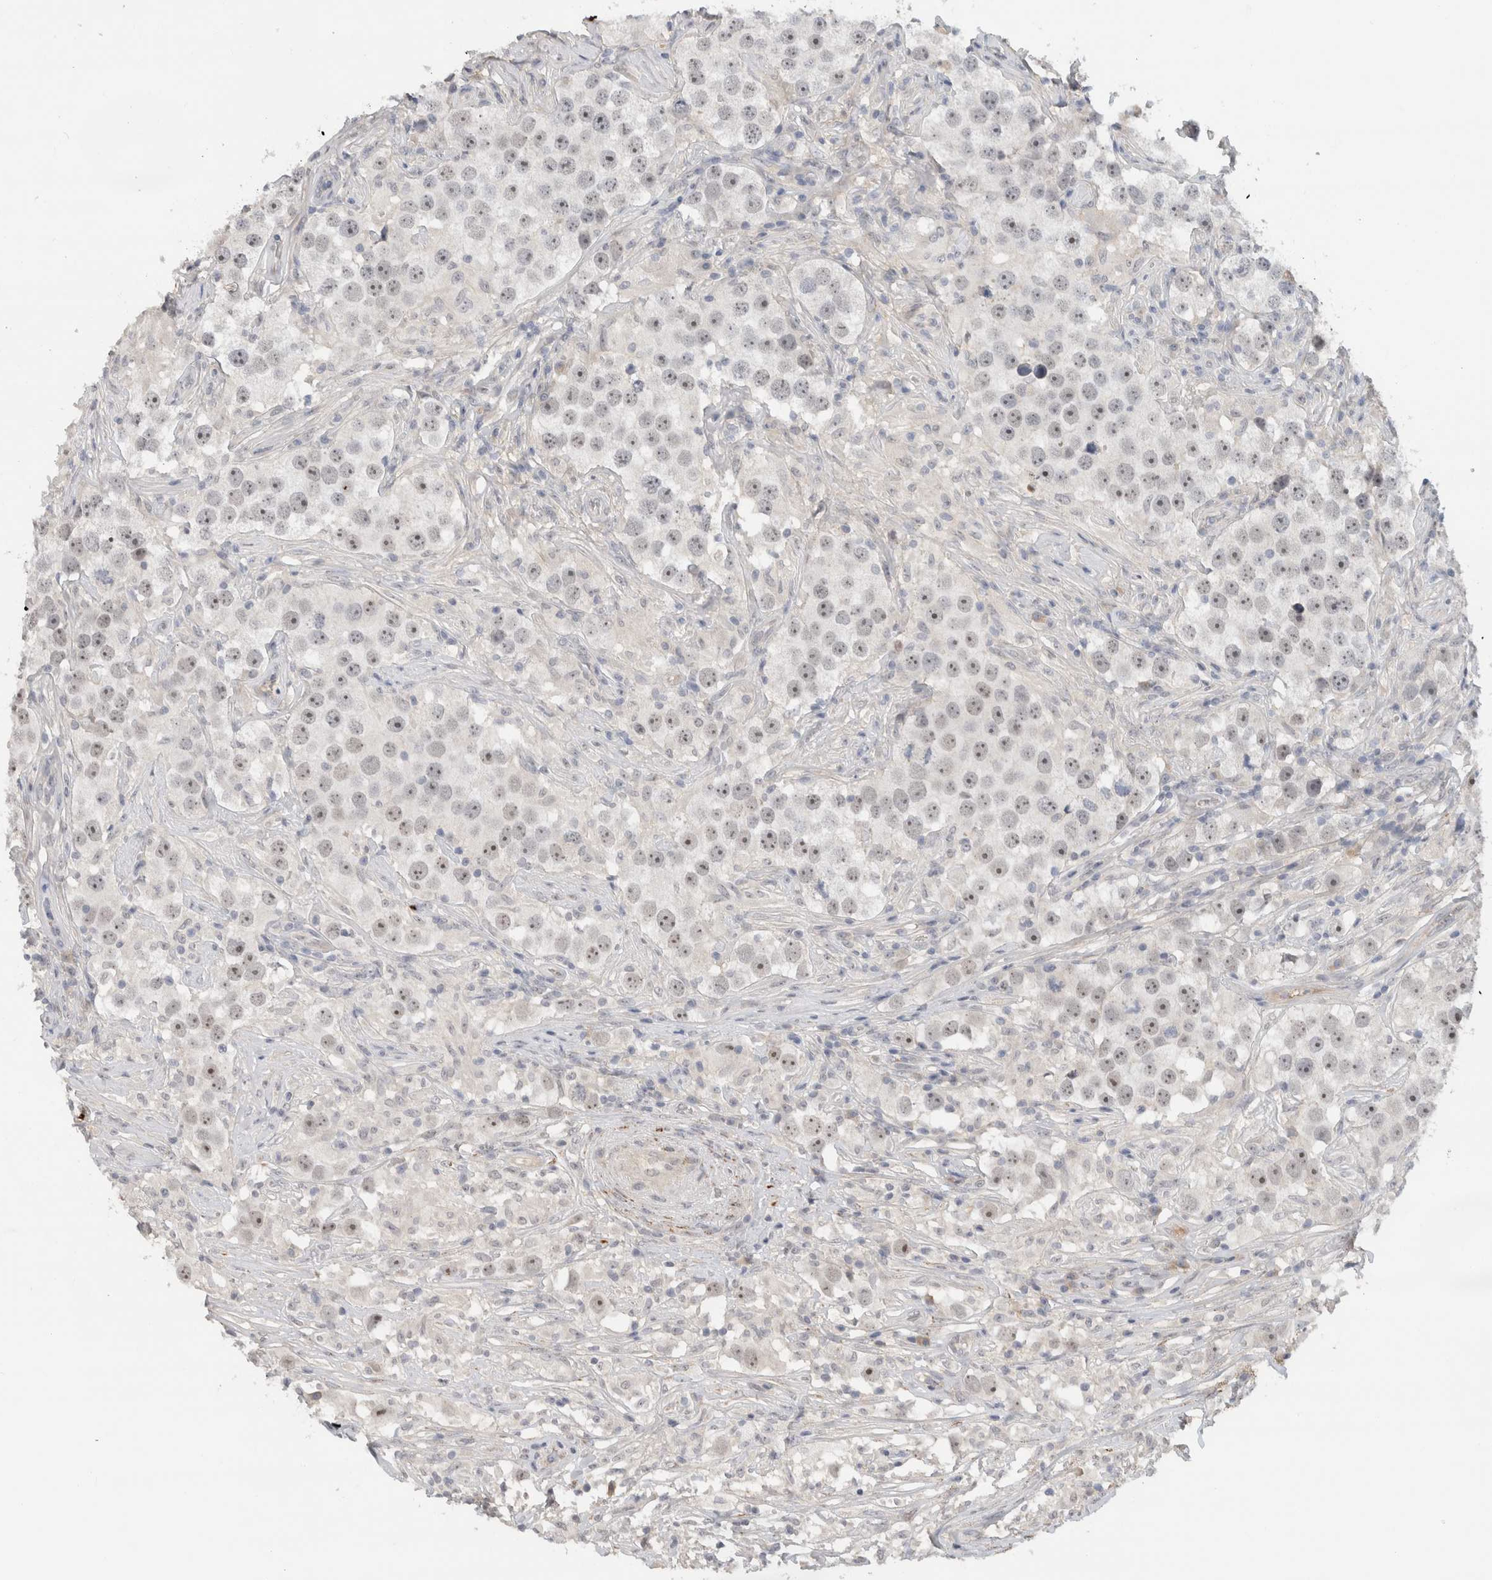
{"staining": {"intensity": "weak", "quantity": "25%-75%", "location": "nuclear"}, "tissue": "testis cancer", "cell_type": "Tumor cells", "image_type": "cancer", "snomed": [{"axis": "morphology", "description": "Seminoma, NOS"}, {"axis": "topography", "description": "Testis"}], "caption": "IHC of testis cancer (seminoma) demonstrates low levels of weak nuclear staining in approximately 25%-75% of tumor cells.", "gene": "HCN3", "patient": {"sex": "male", "age": 49}}